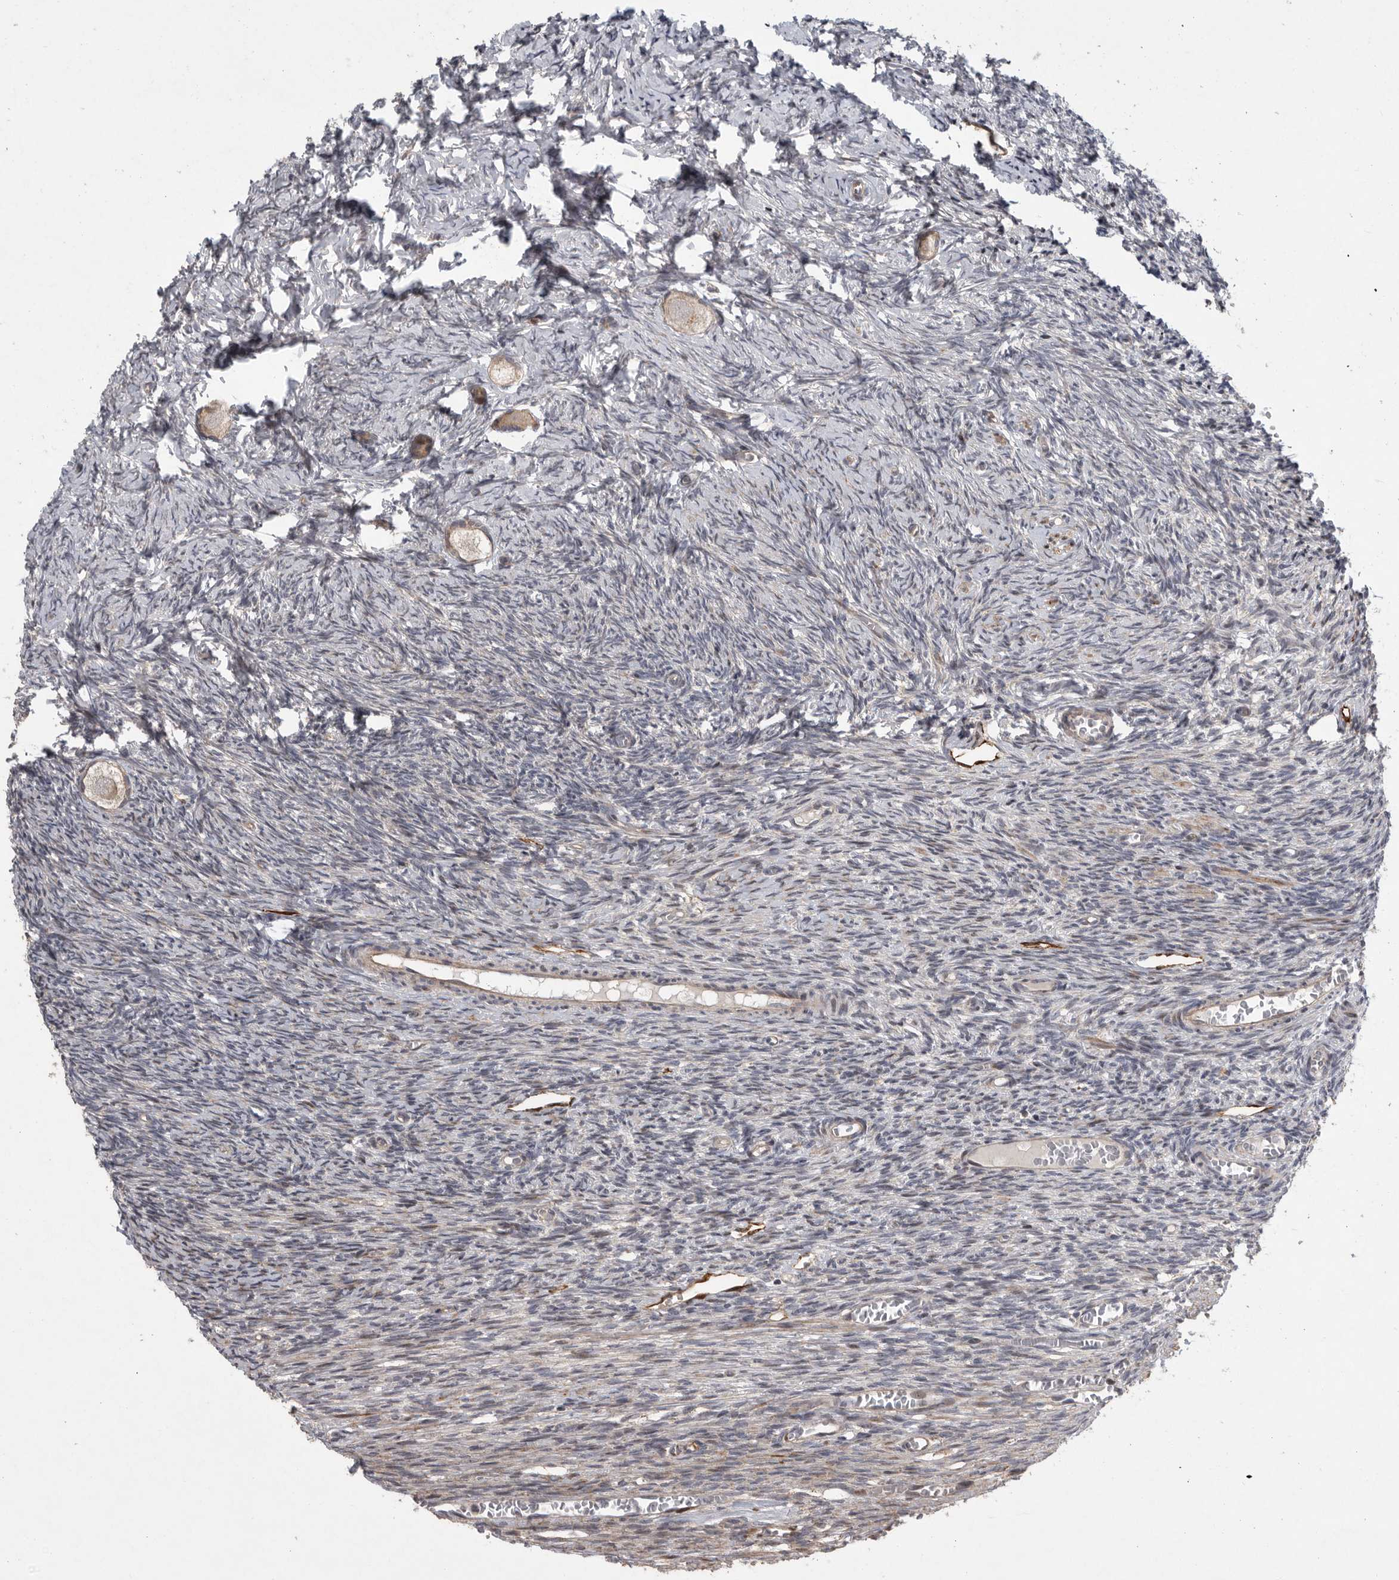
{"staining": {"intensity": "weak", "quantity": ">75%", "location": "cytoplasmic/membranous"}, "tissue": "ovary", "cell_type": "Follicle cells", "image_type": "normal", "snomed": [{"axis": "morphology", "description": "Normal tissue, NOS"}, {"axis": "topography", "description": "Ovary"}], "caption": "A low amount of weak cytoplasmic/membranous expression is identified in about >75% of follicle cells in unremarkable ovary. (DAB (3,3'-diaminobenzidine) IHC with brightfield microscopy, high magnification).", "gene": "MPDZ", "patient": {"sex": "female", "age": 27}}